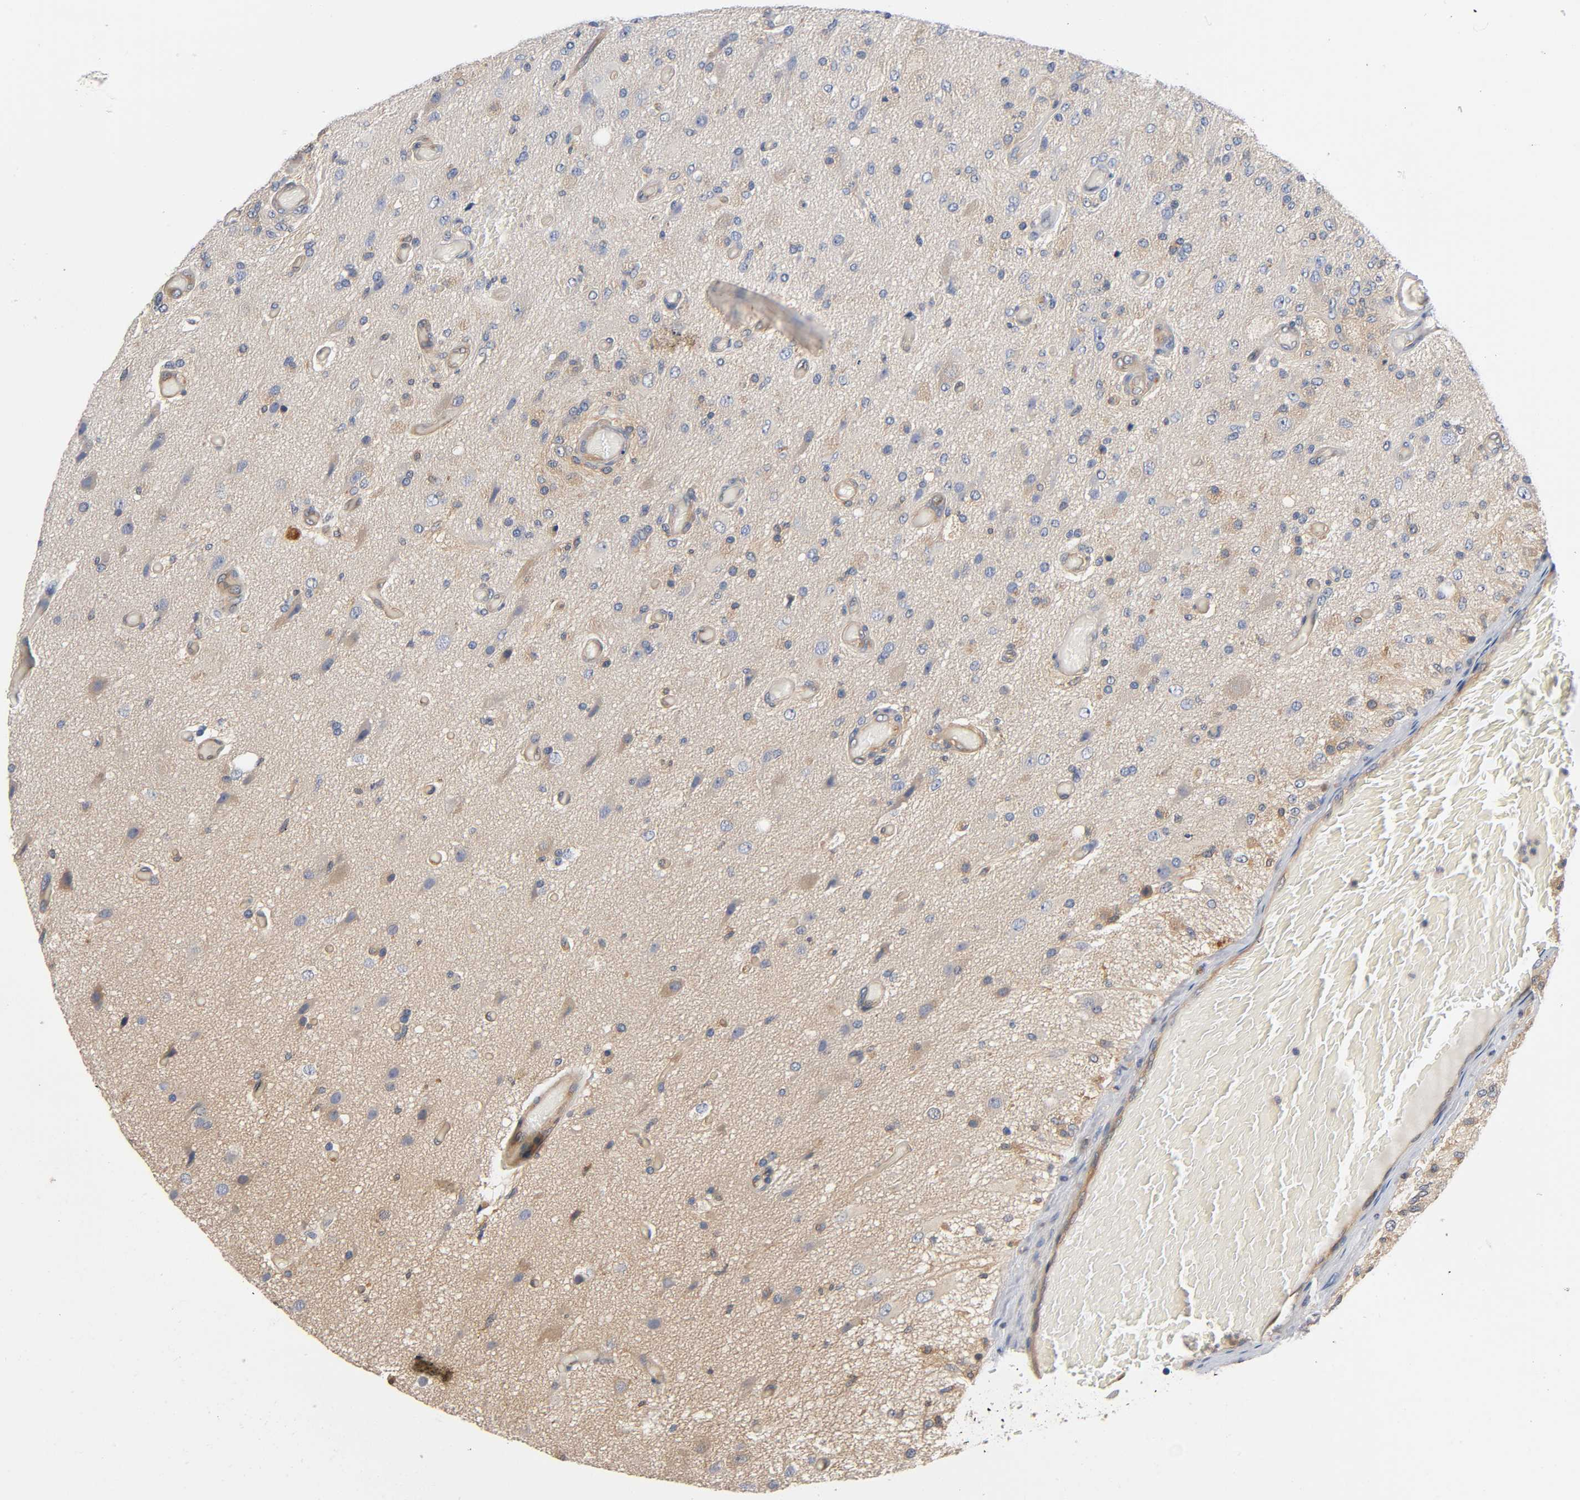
{"staining": {"intensity": "moderate", "quantity": ">75%", "location": "cytoplasmic/membranous"}, "tissue": "glioma", "cell_type": "Tumor cells", "image_type": "cancer", "snomed": [{"axis": "morphology", "description": "Normal tissue, NOS"}, {"axis": "morphology", "description": "Glioma, malignant, High grade"}, {"axis": "topography", "description": "Cerebral cortex"}], "caption": "This photomicrograph shows glioma stained with immunohistochemistry to label a protein in brown. The cytoplasmic/membranous of tumor cells show moderate positivity for the protein. Nuclei are counter-stained blue.", "gene": "PRKAB1", "patient": {"sex": "male", "age": 77}}